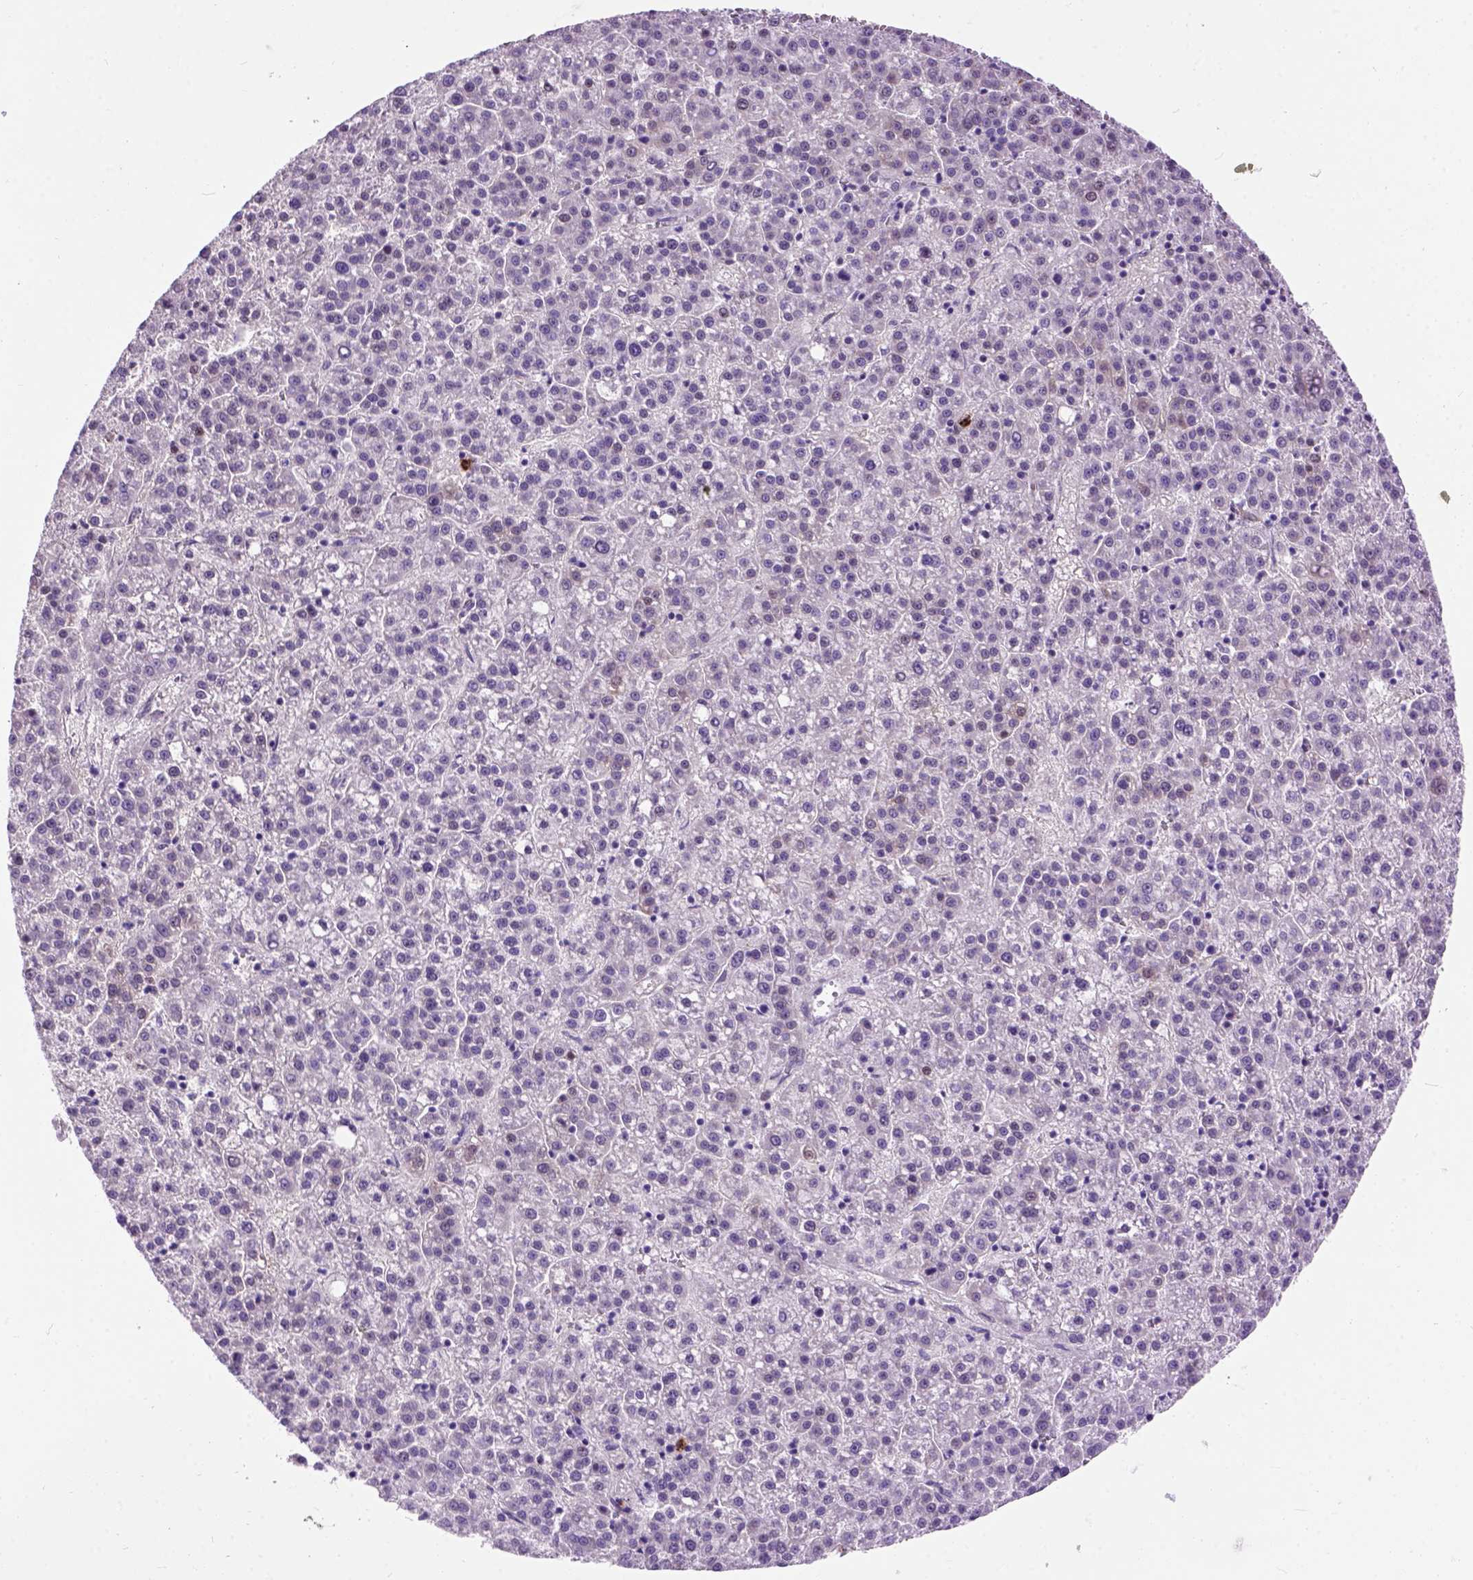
{"staining": {"intensity": "negative", "quantity": "none", "location": "none"}, "tissue": "liver cancer", "cell_type": "Tumor cells", "image_type": "cancer", "snomed": [{"axis": "morphology", "description": "Carcinoma, Hepatocellular, NOS"}, {"axis": "topography", "description": "Liver"}], "caption": "Human liver cancer (hepatocellular carcinoma) stained for a protein using immunohistochemistry shows no positivity in tumor cells.", "gene": "MAPT", "patient": {"sex": "female", "age": 58}}